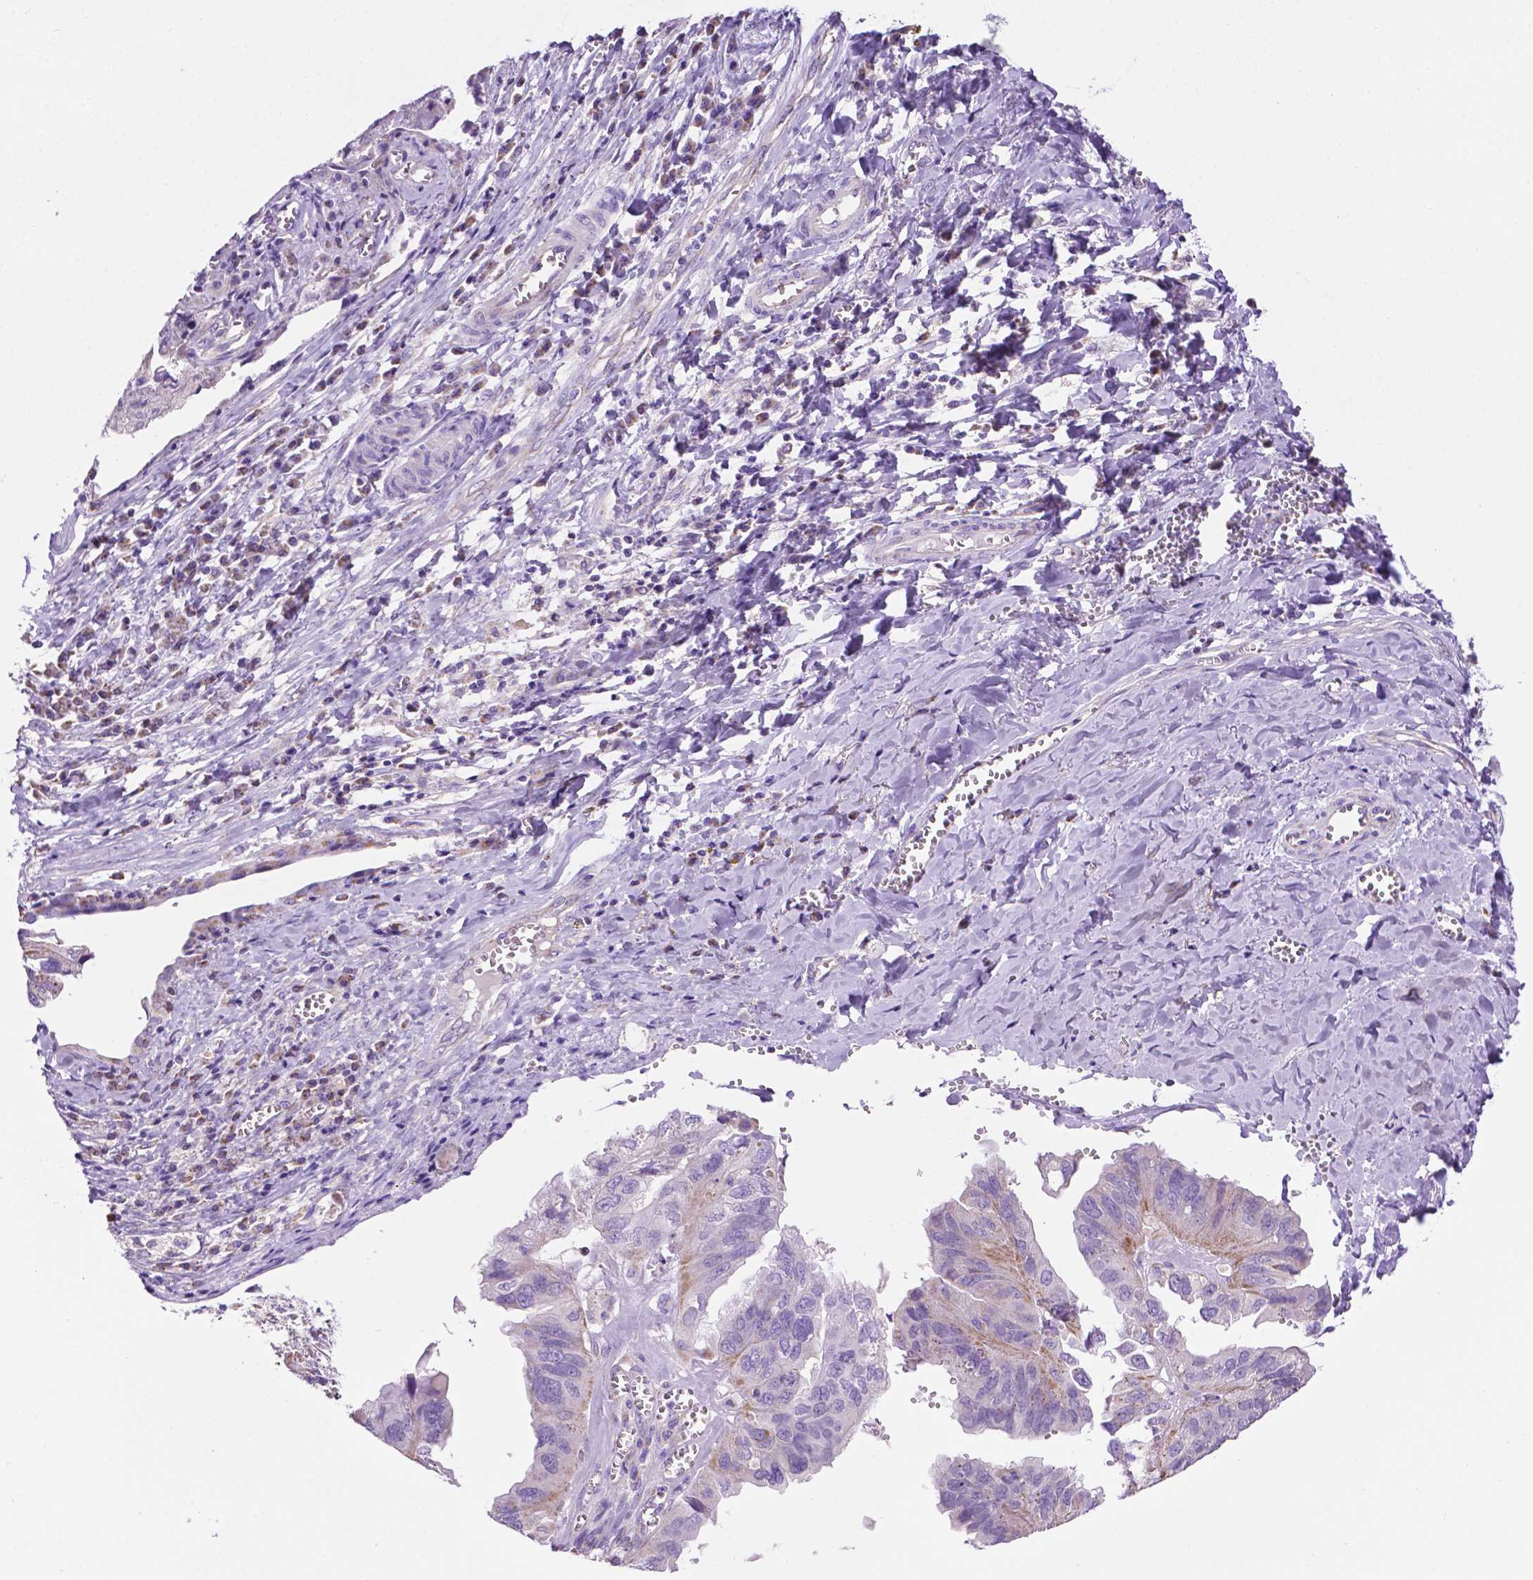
{"staining": {"intensity": "weak", "quantity": "<25%", "location": "cytoplasmic/membranous"}, "tissue": "ovarian cancer", "cell_type": "Tumor cells", "image_type": "cancer", "snomed": [{"axis": "morphology", "description": "Cystadenocarcinoma, serous, NOS"}, {"axis": "topography", "description": "Ovary"}], "caption": "Tumor cells are negative for brown protein staining in ovarian cancer (serous cystadenocarcinoma). The staining was performed using DAB to visualize the protein expression in brown, while the nuclei were stained in blue with hematoxylin (Magnification: 20x).", "gene": "PHYHIP", "patient": {"sex": "female", "age": 79}}